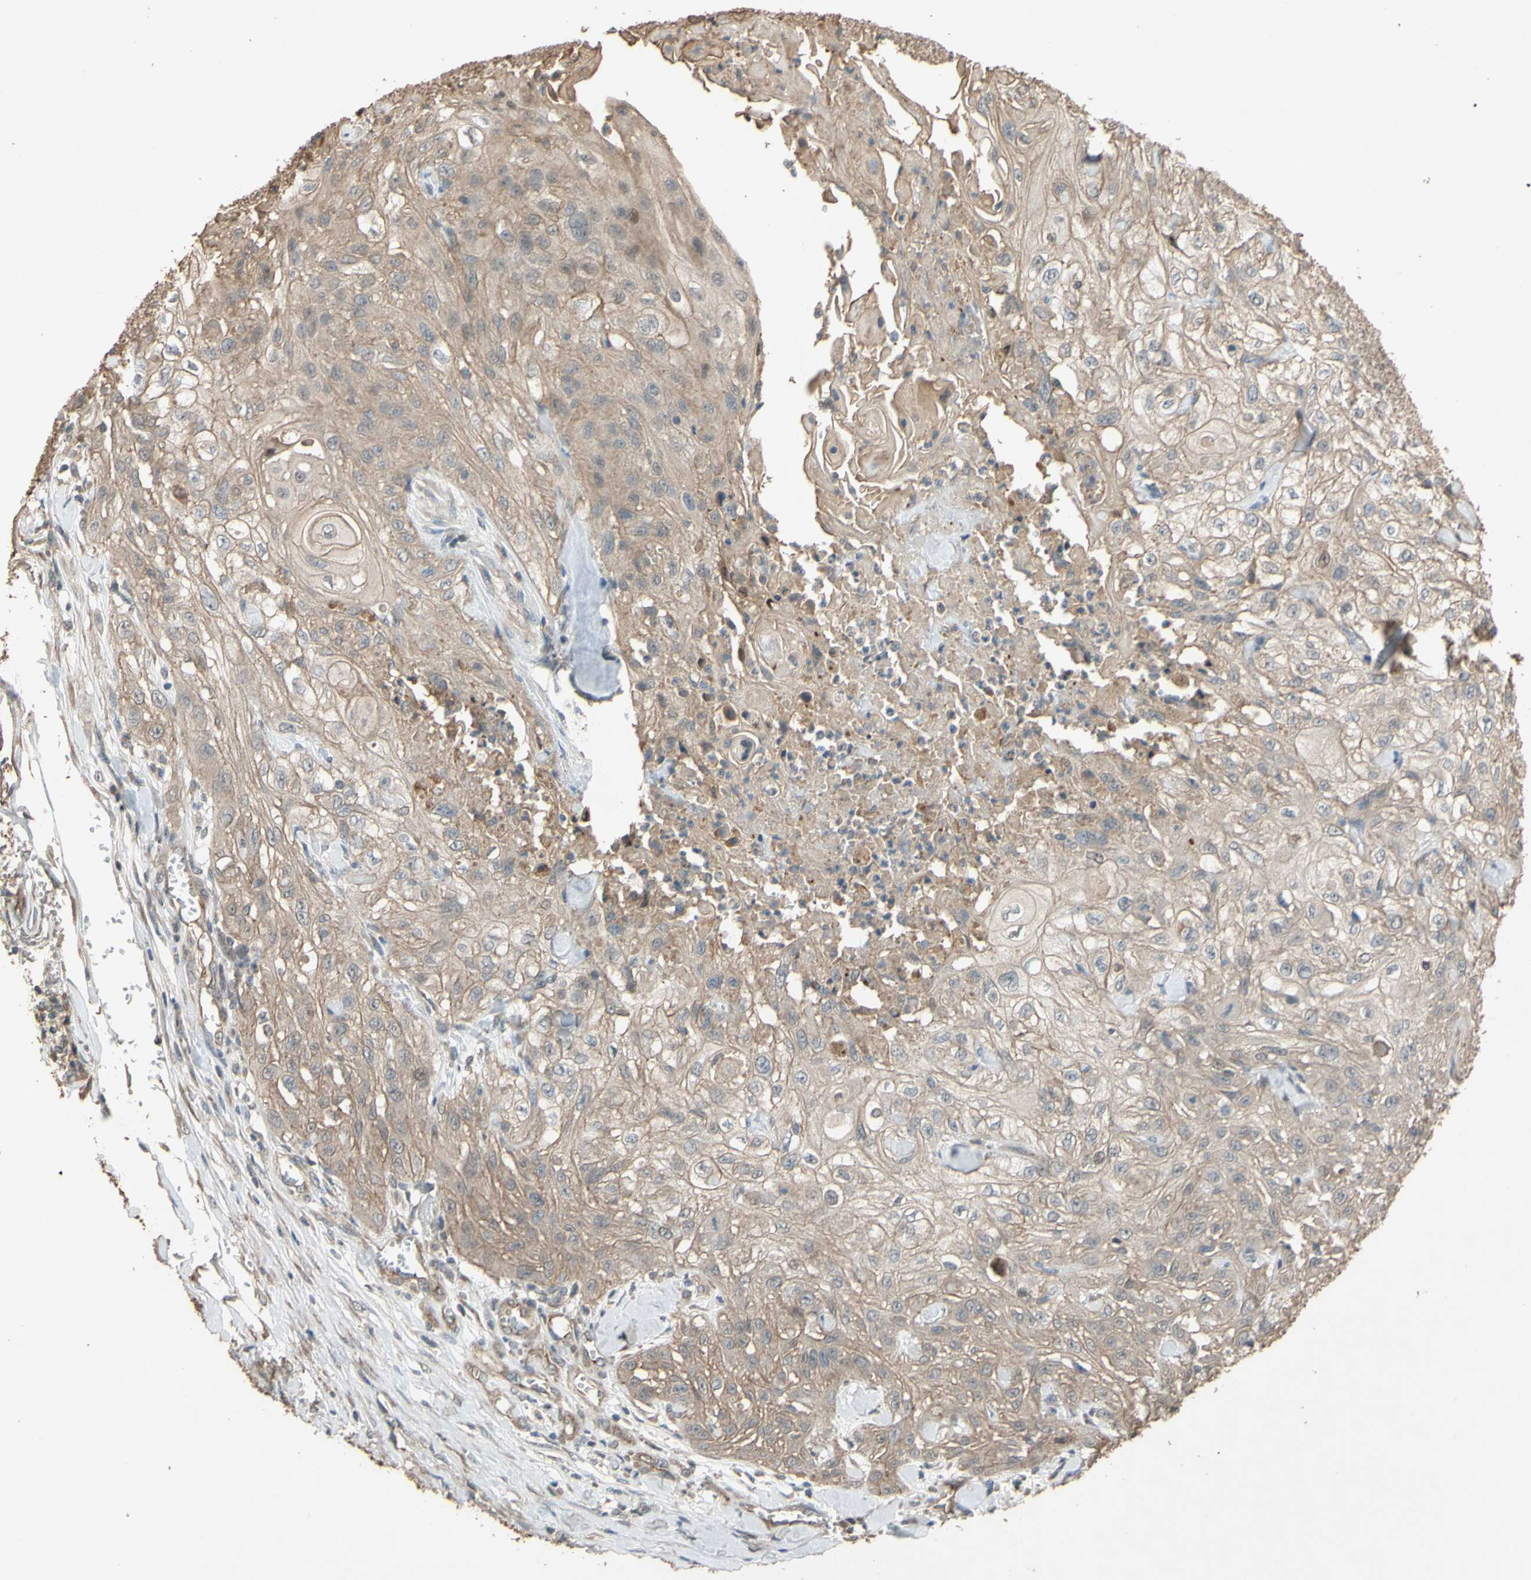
{"staining": {"intensity": "weak", "quantity": ">75%", "location": "cytoplasmic/membranous"}, "tissue": "skin cancer", "cell_type": "Tumor cells", "image_type": "cancer", "snomed": [{"axis": "morphology", "description": "Squamous cell carcinoma, NOS"}, {"axis": "morphology", "description": "Squamous cell carcinoma, metastatic, NOS"}, {"axis": "topography", "description": "Skin"}, {"axis": "topography", "description": "Lymph node"}], "caption": "High-magnification brightfield microscopy of skin cancer stained with DAB (3,3'-diaminobenzidine) (brown) and counterstained with hematoxylin (blue). tumor cells exhibit weak cytoplasmic/membranous positivity is seen in about>75% of cells.", "gene": "SHROOM4", "patient": {"sex": "male", "age": 75}}